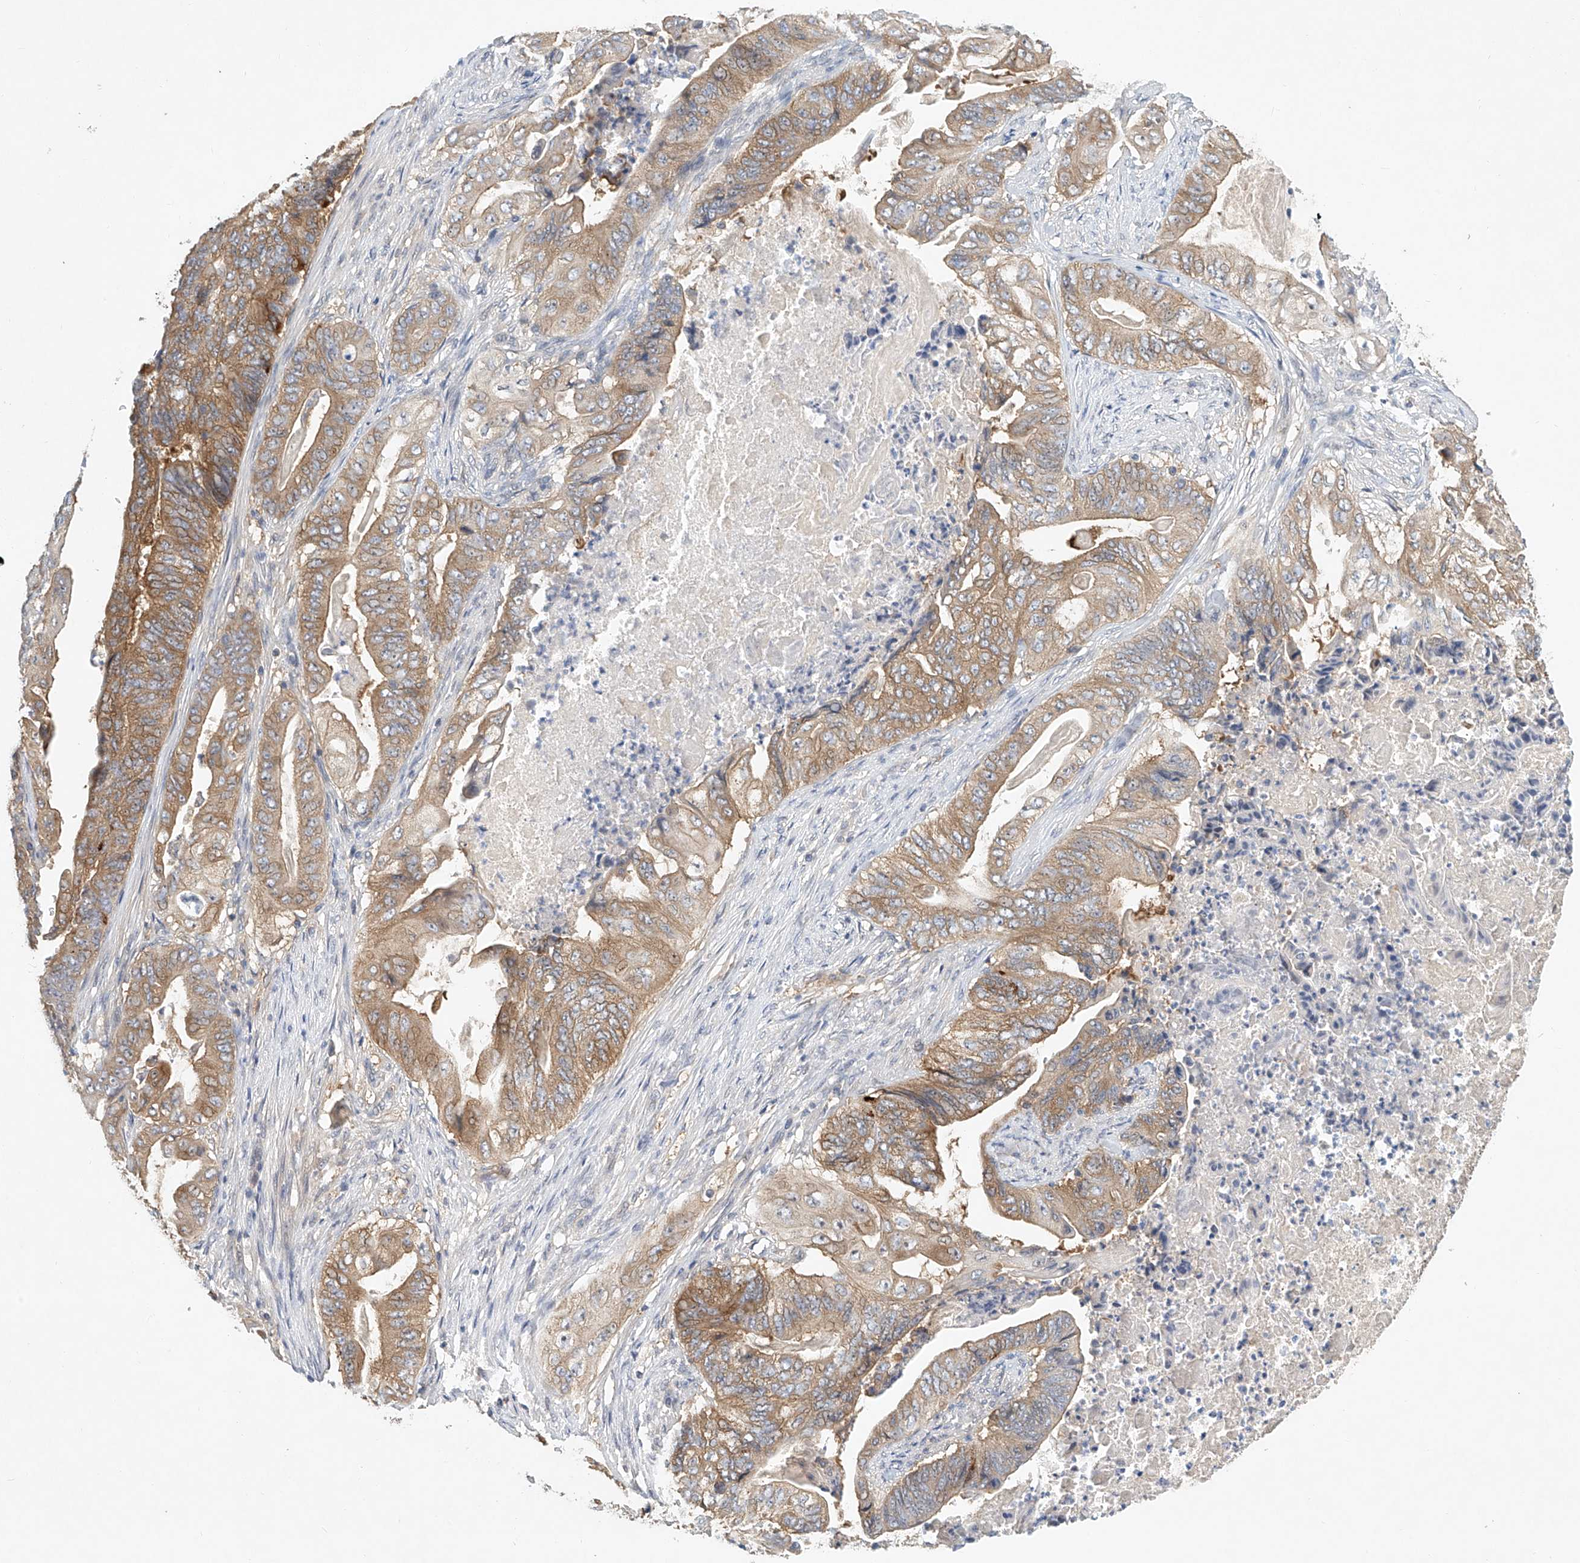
{"staining": {"intensity": "moderate", "quantity": ">75%", "location": "cytoplasmic/membranous"}, "tissue": "stomach cancer", "cell_type": "Tumor cells", "image_type": "cancer", "snomed": [{"axis": "morphology", "description": "Adenocarcinoma, NOS"}, {"axis": "topography", "description": "Stomach"}], "caption": "Tumor cells display medium levels of moderate cytoplasmic/membranous positivity in approximately >75% of cells in adenocarcinoma (stomach).", "gene": "CARMIL1", "patient": {"sex": "female", "age": 73}}